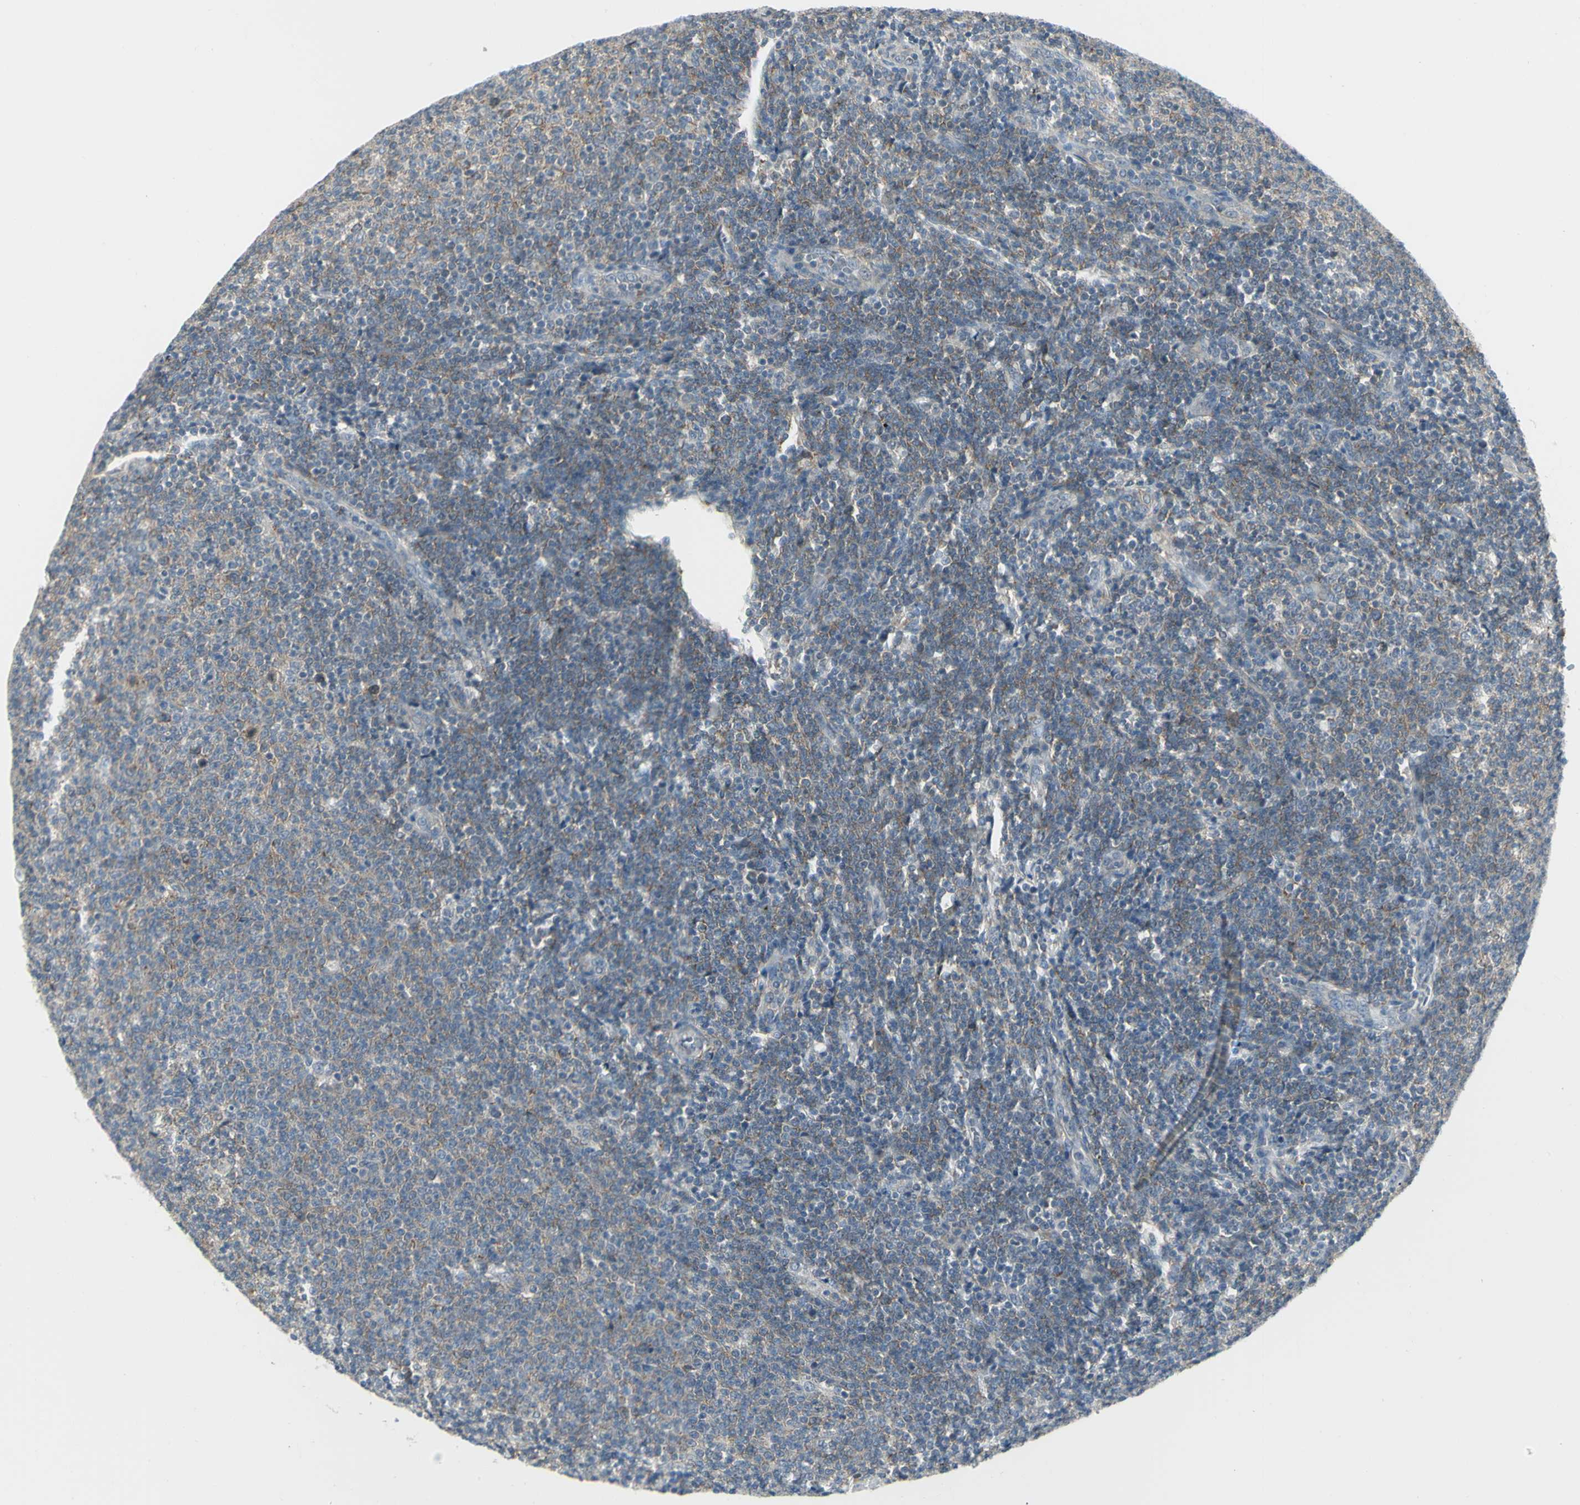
{"staining": {"intensity": "weak", "quantity": ">75%", "location": "cytoplasmic/membranous"}, "tissue": "lymphoma", "cell_type": "Tumor cells", "image_type": "cancer", "snomed": [{"axis": "morphology", "description": "Malignant lymphoma, non-Hodgkin's type, Low grade"}, {"axis": "topography", "description": "Lymph node"}], "caption": "DAB immunohistochemical staining of human lymphoma displays weak cytoplasmic/membranous protein positivity in about >75% of tumor cells. (Brightfield microscopy of DAB IHC at high magnification).", "gene": "CCNB2", "patient": {"sex": "male", "age": 66}}